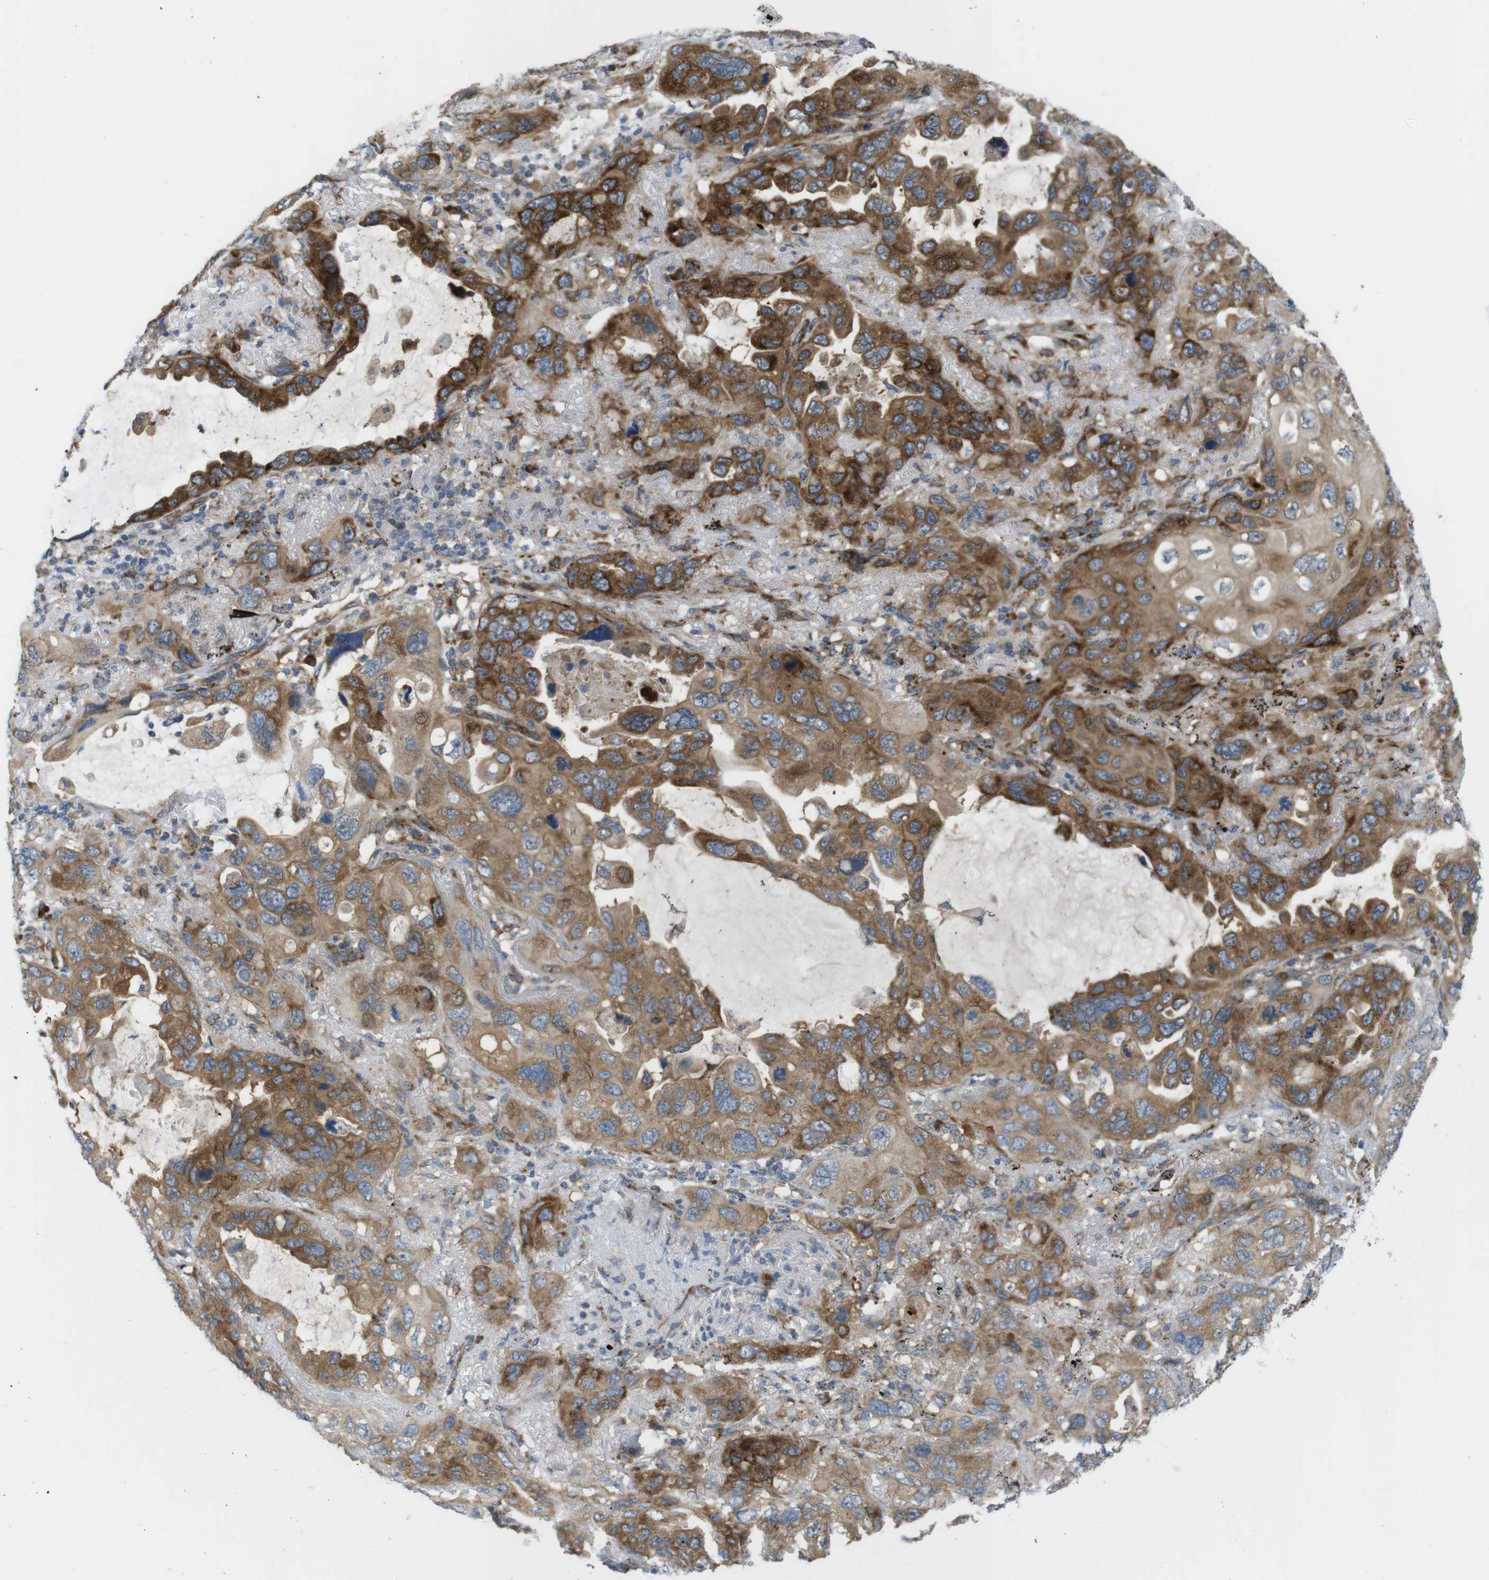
{"staining": {"intensity": "moderate", "quantity": ">75%", "location": "cytoplasmic/membranous"}, "tissue": "lung cancer", "cell_type": "Tumor cells", "image_type": "cancer", "snomed": [{"axis": "morphology", "description": "Squamous cell carcinoma, NOS"}, {"axis": "topography", "description": "Lung"}], "caption": "Protein staining of lung cancer tissue displays moderate cytoplasmic/membranous staining in approximately >75% of tumor cells.", "gene": "GJC3", "patient": {"sex": "female", "age": 73}}